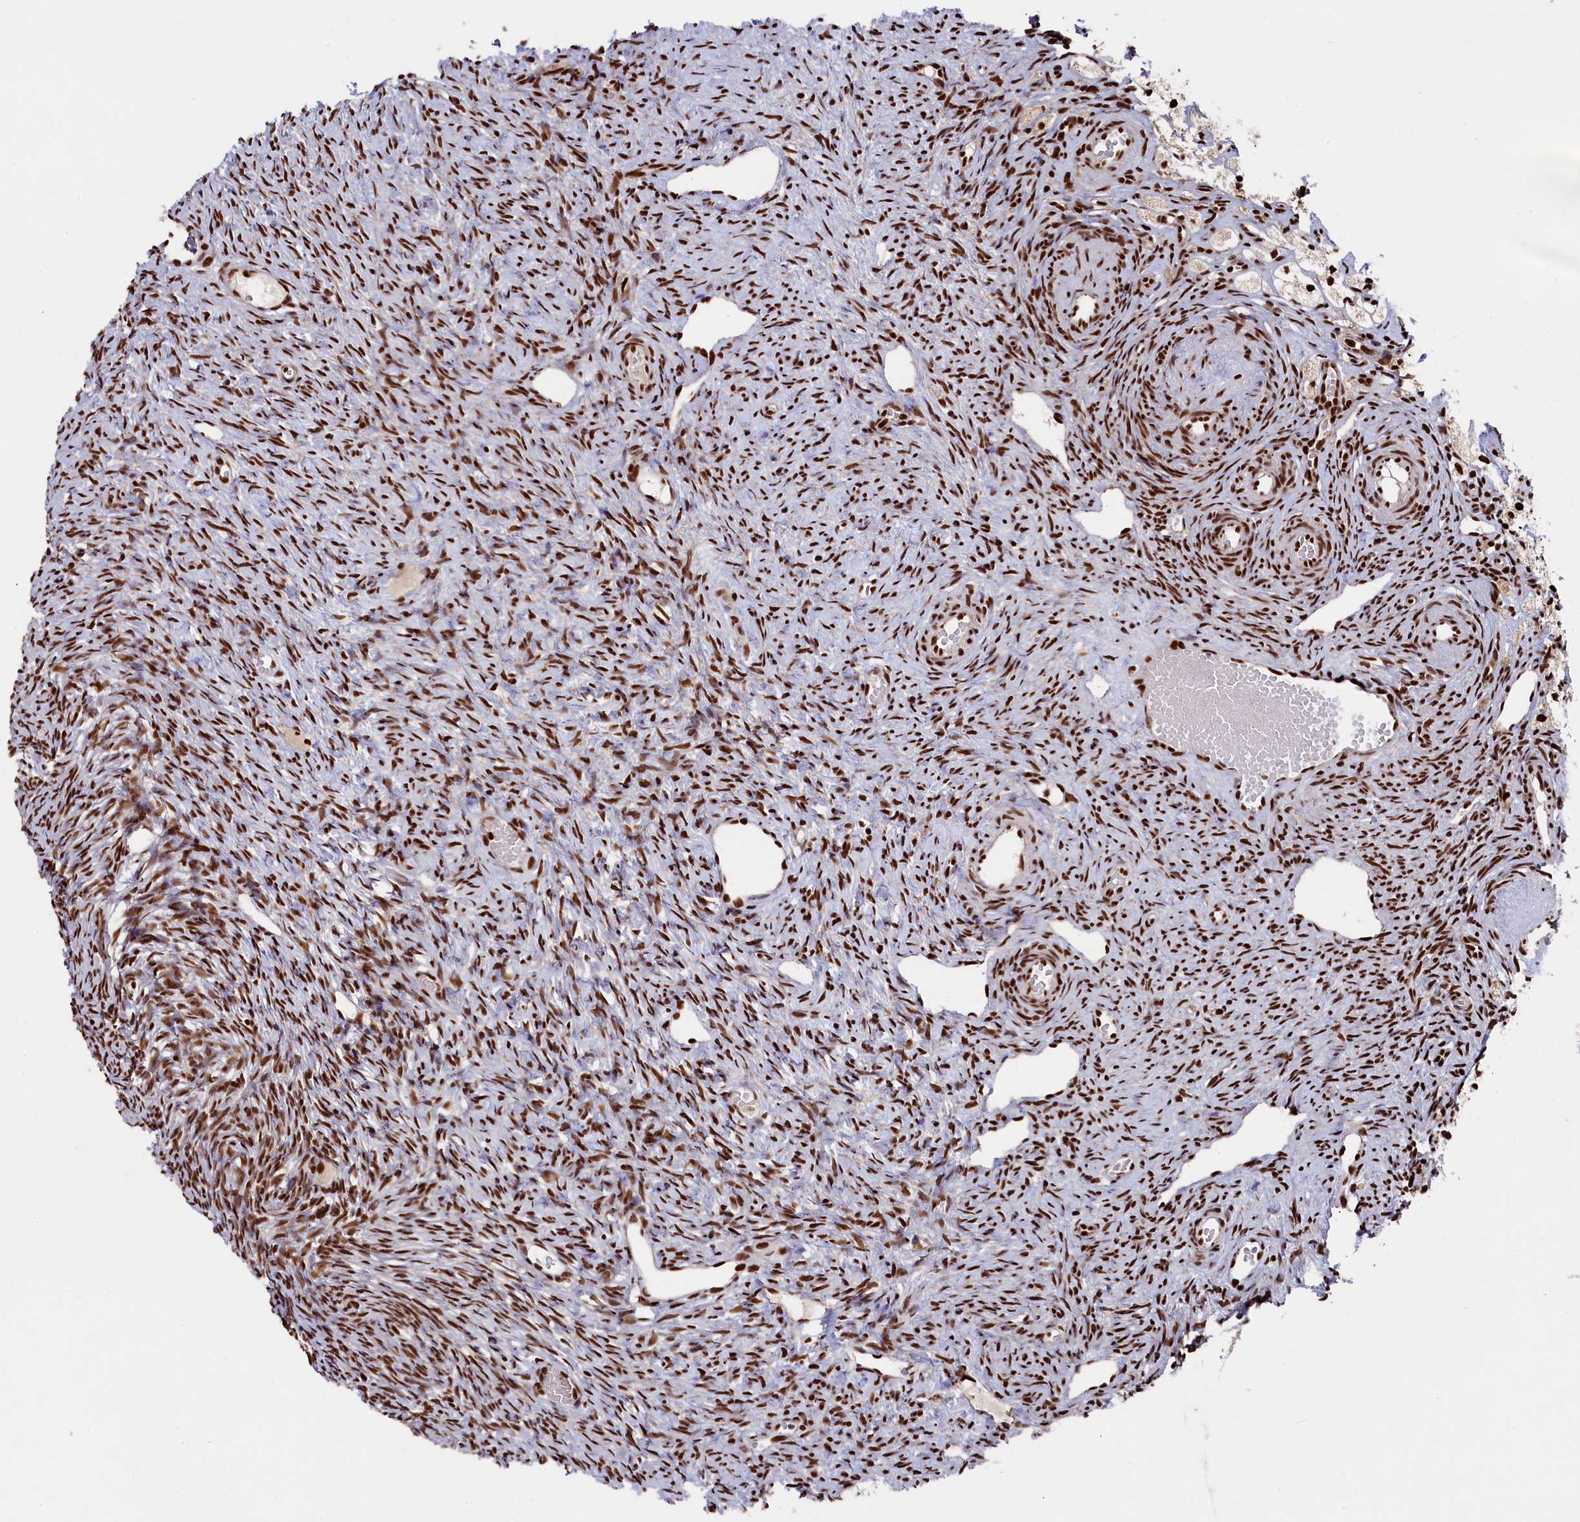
{"staining": {"intensity": "moderate", "quantity": ">75%", "location": "nuclear"}, "tissue": "ovary", "cell_type": "Ovarian stroma cells", "image_type": "normal", "snomed": [{"axis": "morphology", "description": "Normal tissue, NOS"}, {"axis": "topography", "description": "Ovary"}], "caption": "A brown stain highlights moderate nuclear expression of a protein in ovarian stroma cells of unremarkable human ovary.", "gene": "PRPF31", "patient": {"sex": "female", "age": 51}}